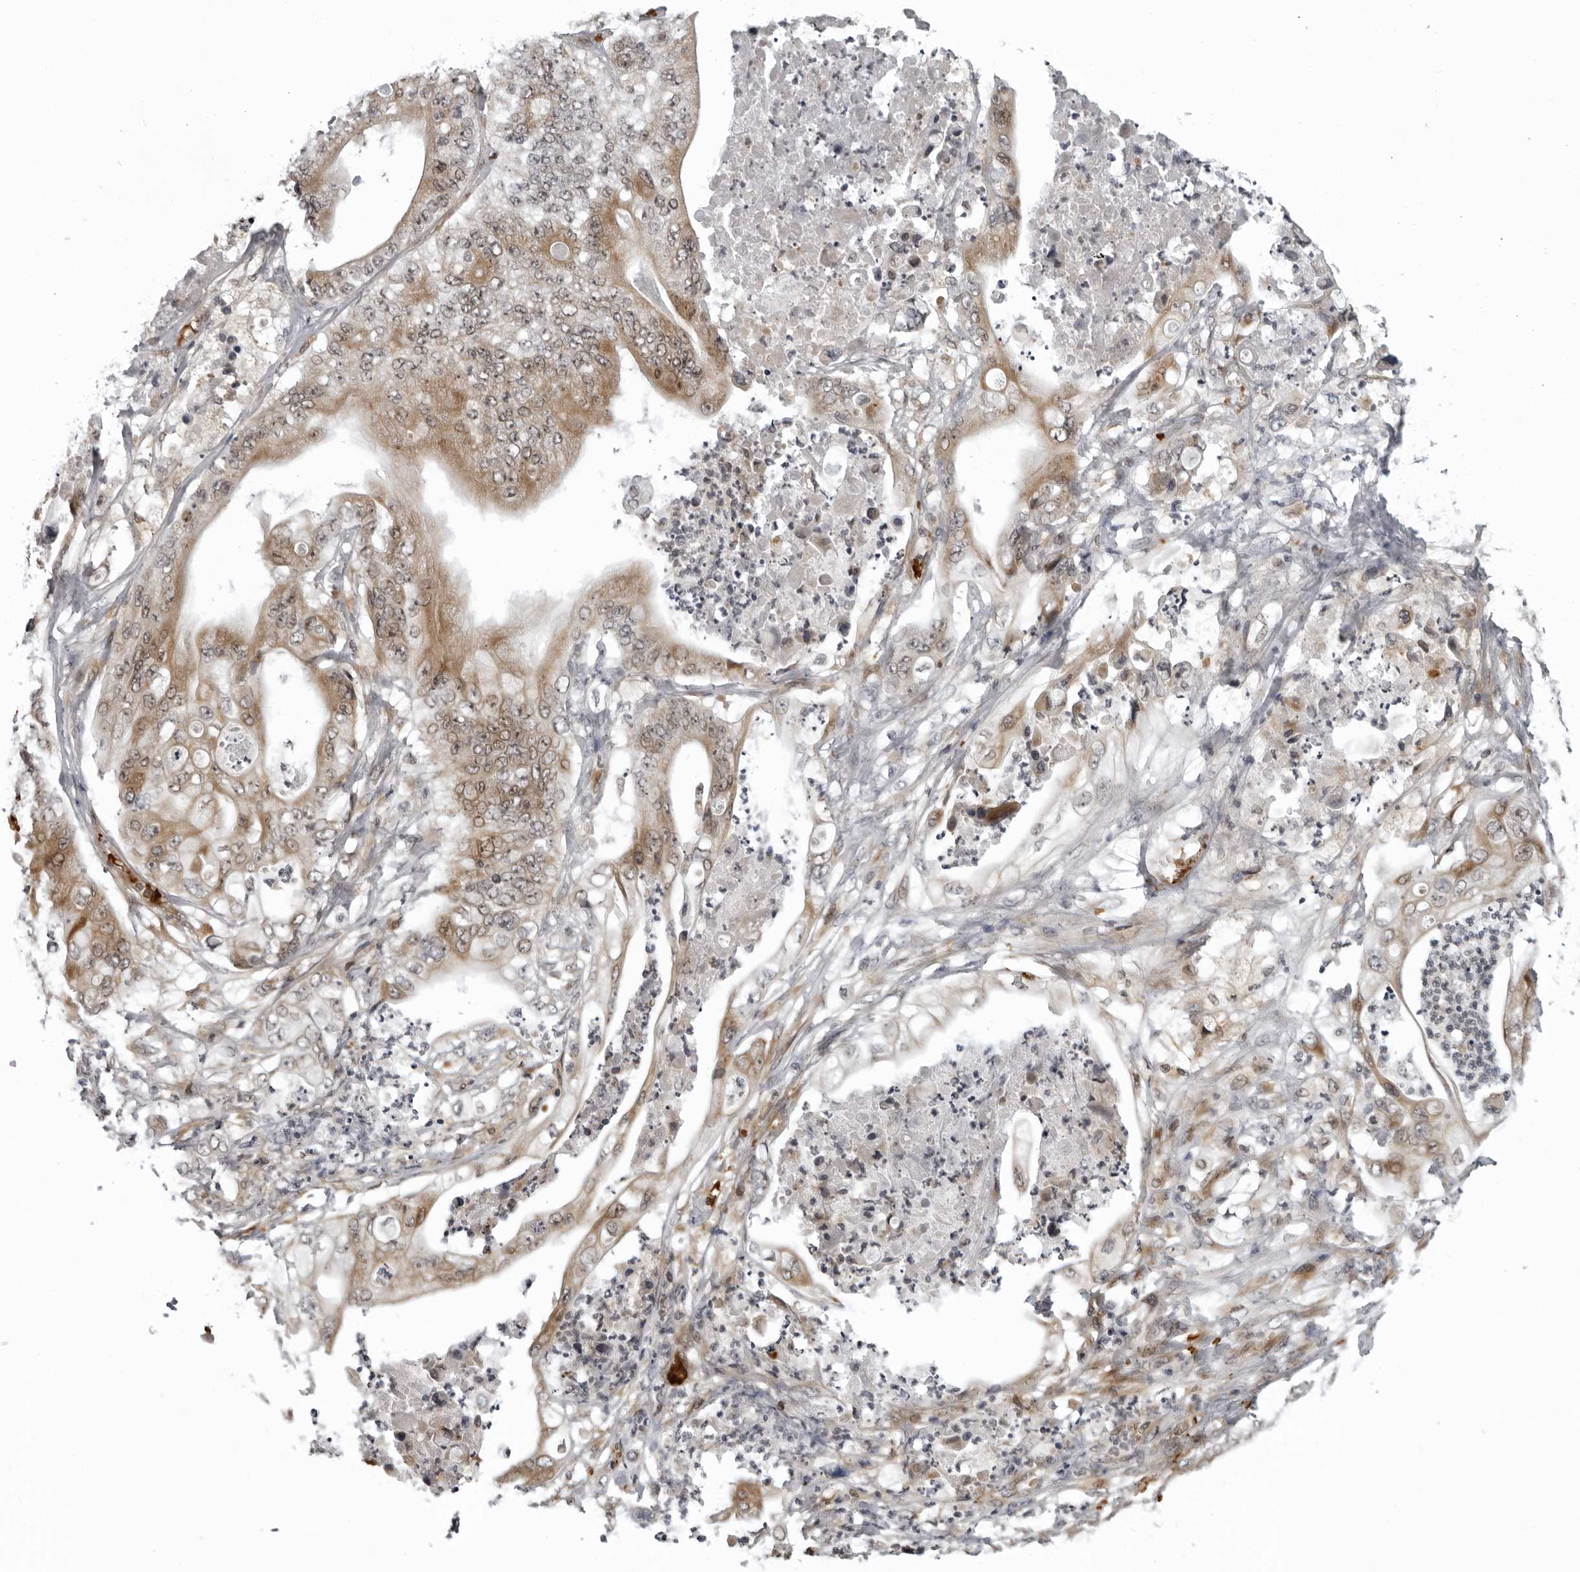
{"staining": {"intensity": "moderate", "quantity": ">75%", "location": "cytoplasmic/membranous"}, "tissue": "stomach cancer", "cell_type": "Tumor cells", "image_type": "cancer", "snomed": [{"axis": "morphology", "description": "Adenocarcinoma, NOS"}, {"axis": "topography", "description": "Stomach"}], "caption": "Immunohistochemical staining of human stomach cancer (adenocarcinoma) demonstrates medium levels of moderate cytoplasmic/membranous positivity in about >75% of tumor cells. The staining is performed using DAB (3,3'-diaminobenzidine) brown chromogen to label protein expression. The nuclei are counter-stained blue using hematoxylin.", "gene": "THOP1", "patient": {"sex": "female", "age": 73}}